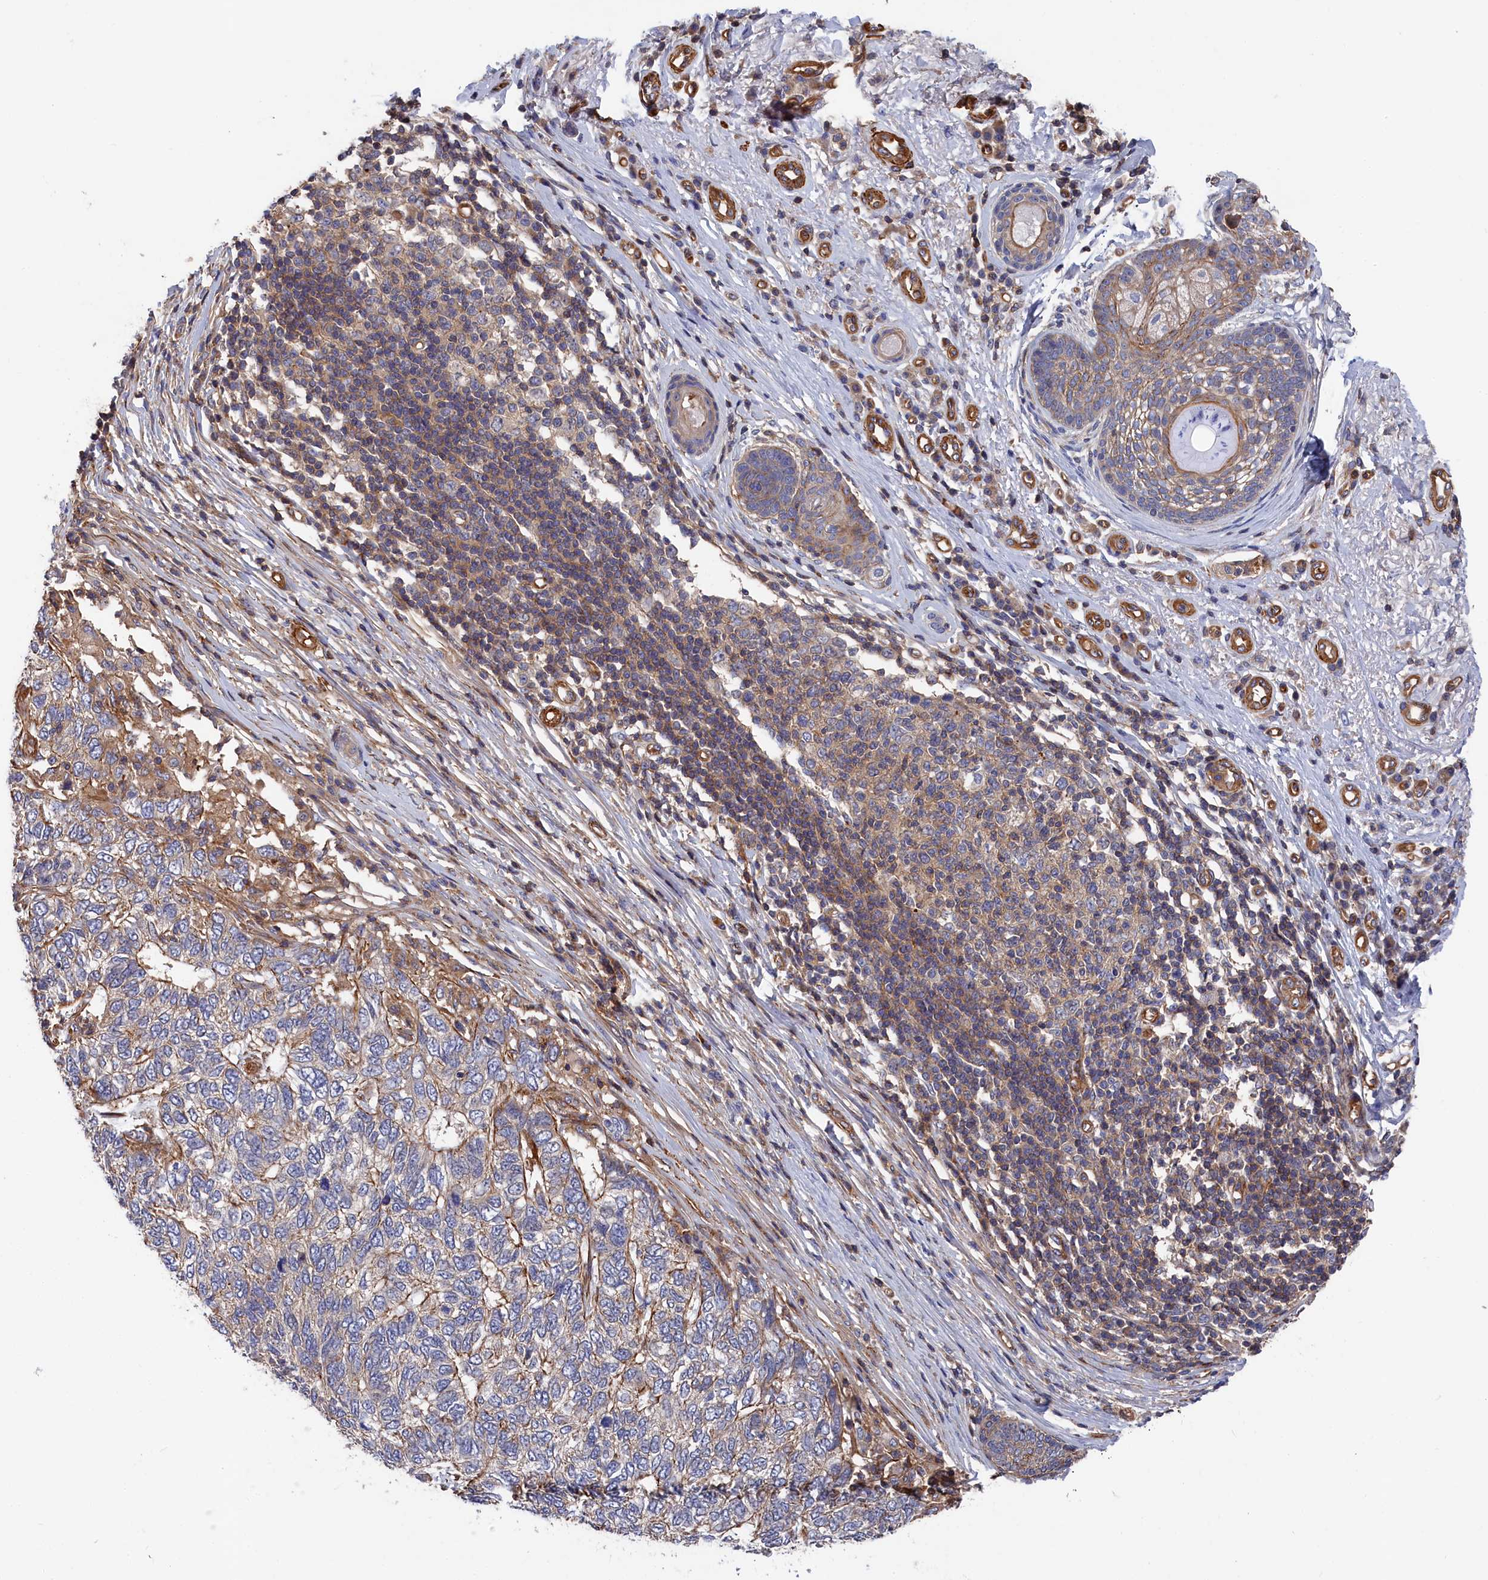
{"staining": {"intensity": "moderate", "quantity": "<25%", "location": "cytoplasmic/membranous"}, "tissue": "skin cancer", "cell_type": "Tumor cells", "image_type": "cancer", "snomed": [{"axis": "morphology", "description": "Basal cell carcinoma"}, {"axis": "topography", "description": "Skin"}], "caption": "Basal cell carcinoma (skin) stained with a protein marker exhibits moderate staining in tumor cells.", "gene": "LDHD", "patient": {"sex": "female", "age": 65}}